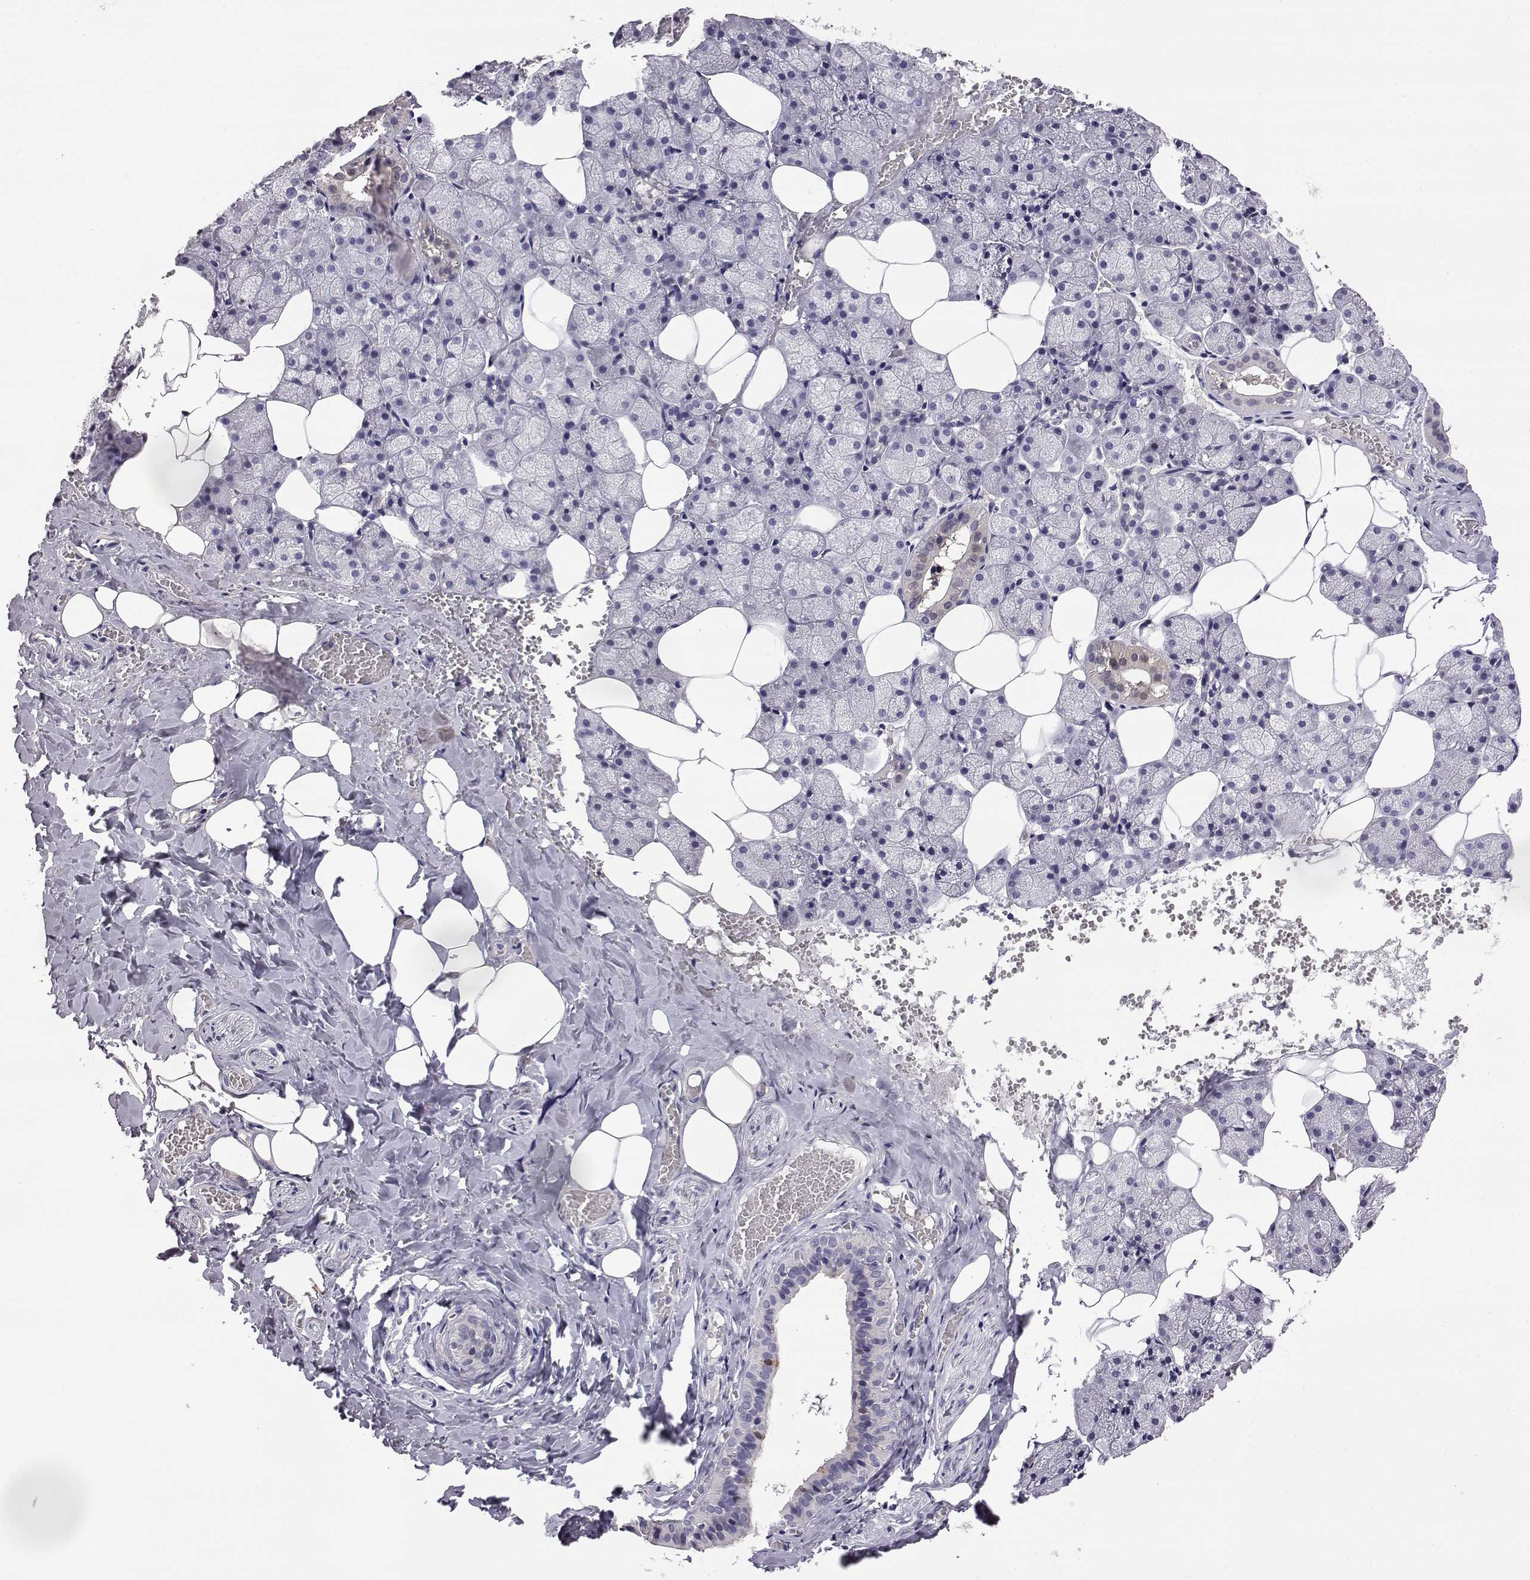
{"staining": {"intensity": "negative", "quantity": "none", "location": "none"}, "tissue": "salivary gland", "cell_type": "Glandular cells", "image_type": "normal", "snomed": [{"axis": "morphology", "description": "Normal tissue, NOS"}, {"axis": "topography", "description": "Salivary gland"}], "caption": "The micrograph exhibits no staining of glandular cells in benign salivary gland.", "gene": "AKR1B1", "patient": {"sex": "male", "age": 38}}